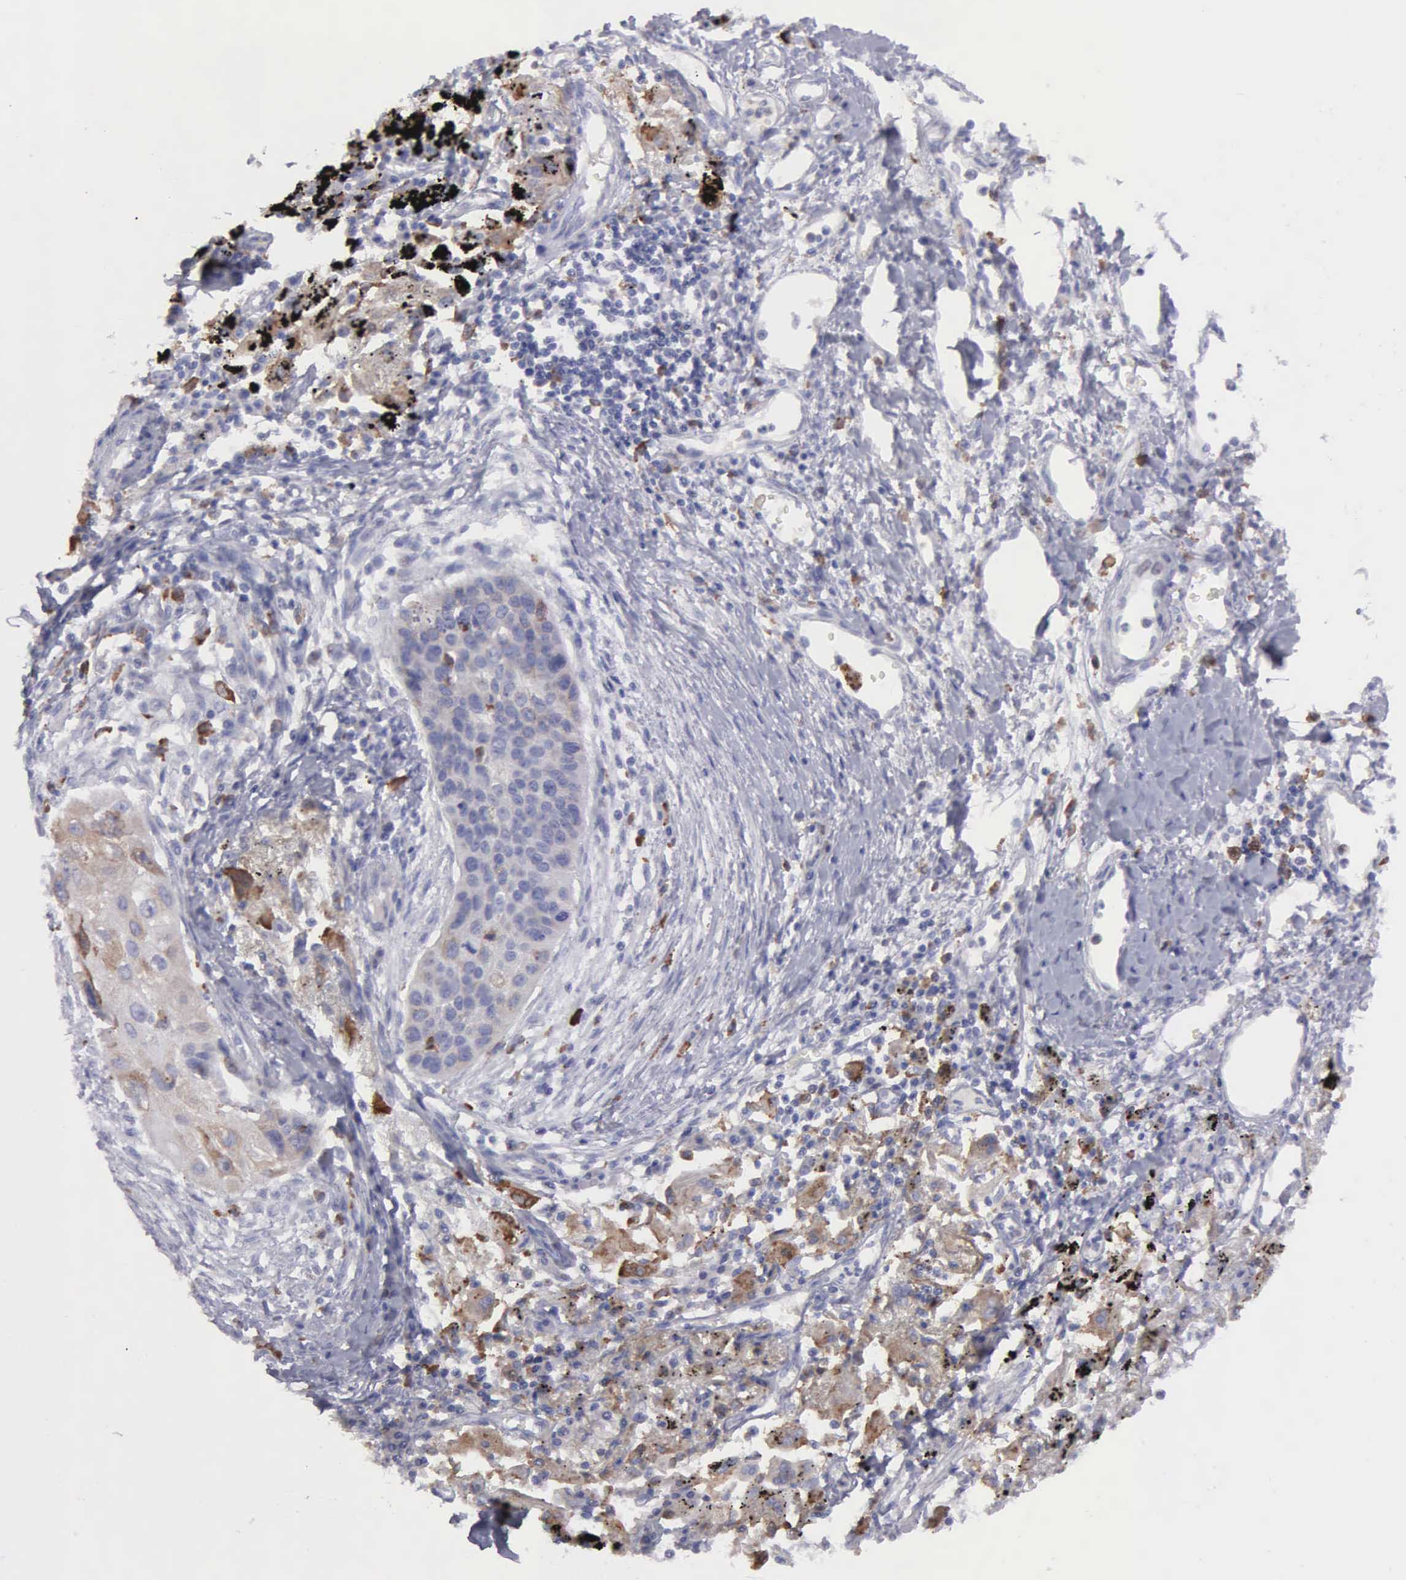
{"staining": {"intensity": "weak", "quantity": "<25%", "location": "cytoplasmic/membranous"}, "tissue": "lung cancer", "cell_type": "Tumor cells", "image_type": "cancer", "snomed": [{"axis": "morphology", "description": "Squamous cell carcinoma, NOS"}, {"axis": "topography", "description": "Lung"}], "caption": "A micrograph of lung squamous cell carcinoma stained for a protein exhibits no brown staining in tumor cells.", "gene": "TYRP1", "patient": {"sex": "male", "age": 71}}